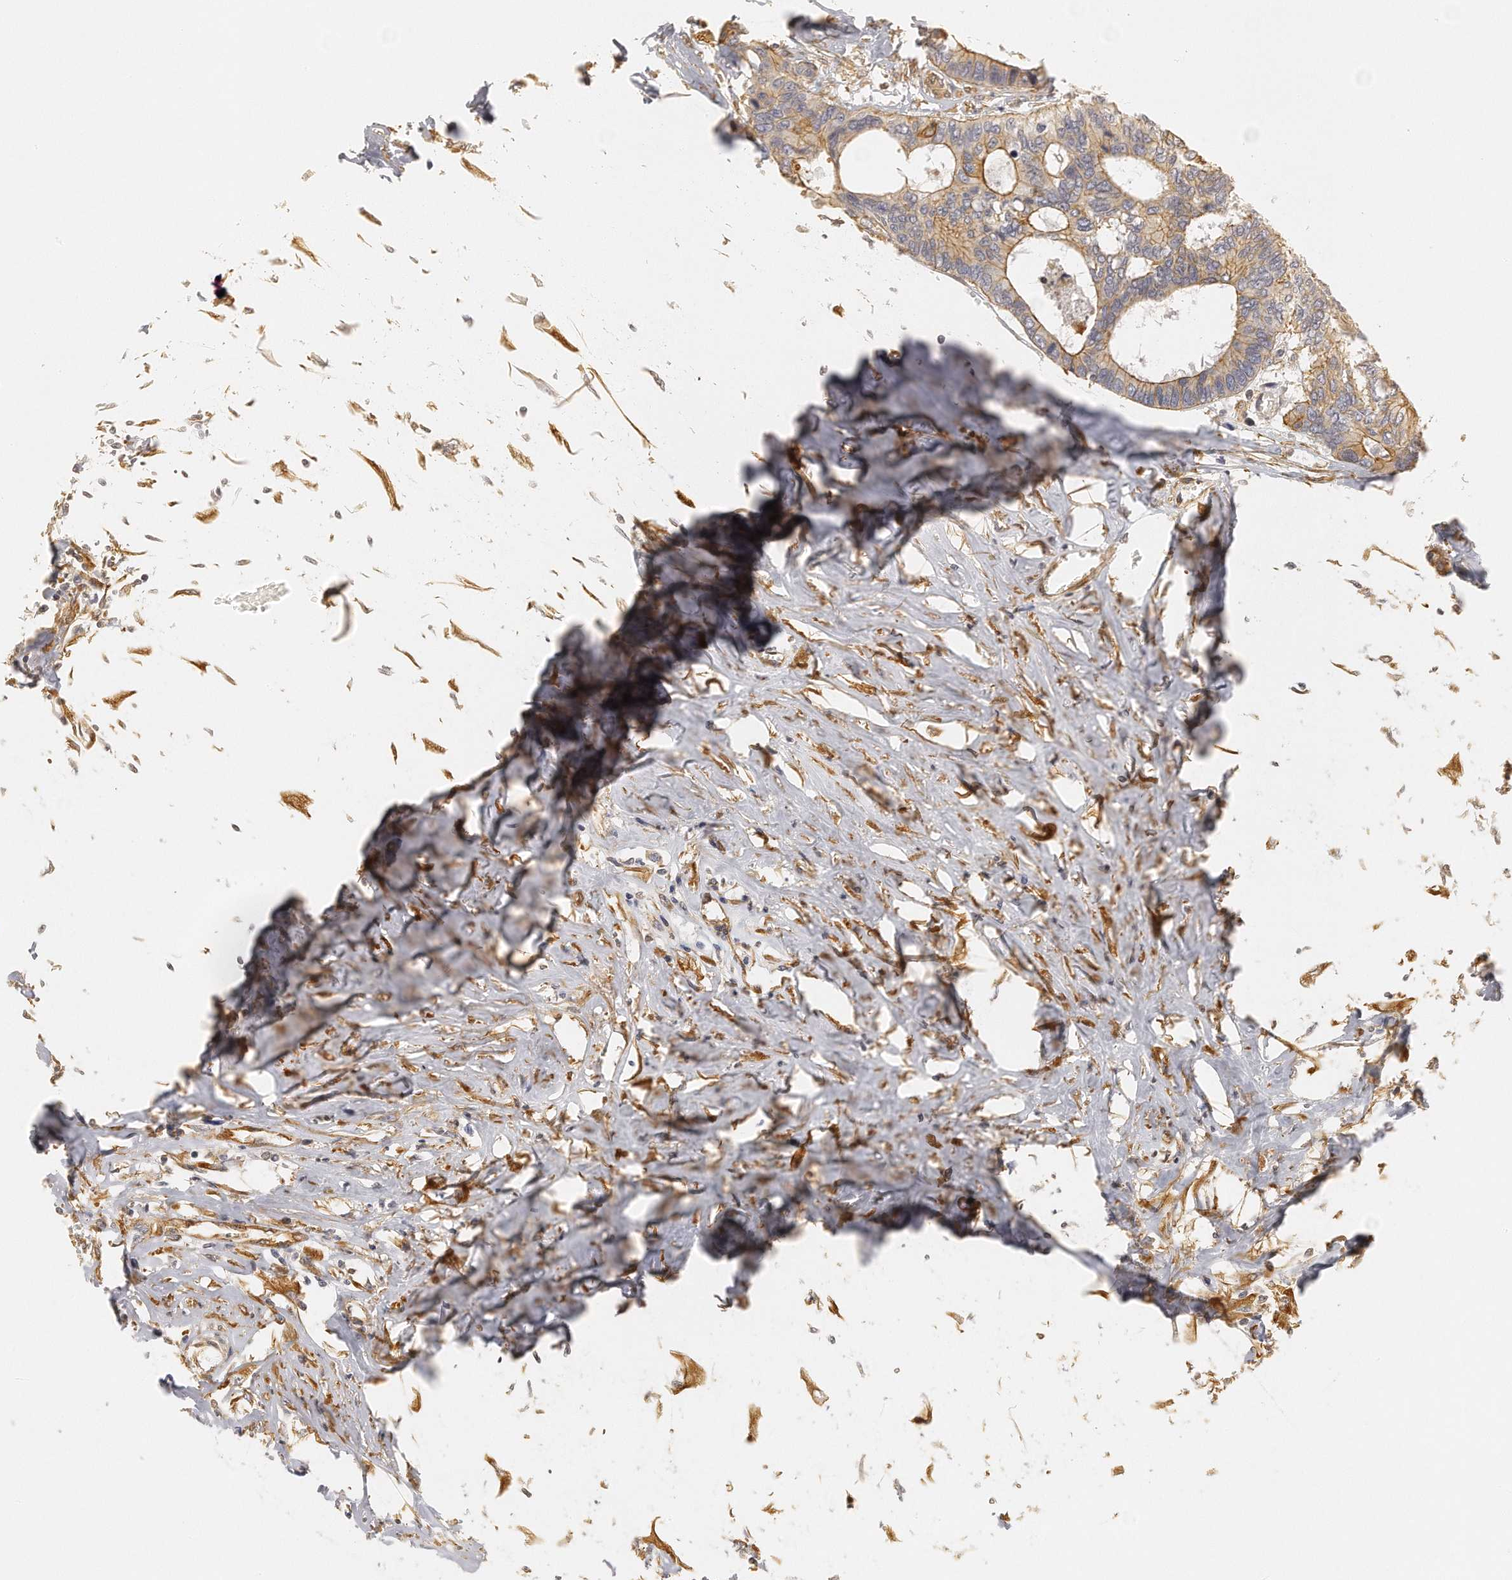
{"staining": {"intensity": "moderate", "quantity": ">75%", "location": "cytoplasmic/membranous"}, "tissue": "colorectal cancer", "cell_type": "Tumor cells", "image_type": "cancer", "snomed": [{"axis": "morphology", "description": "Adenocarcinoma, NOS"}, {"axis": "topography", "description": "Rectum"}], "caption": "Approximately >75% of tumor cells in colorectal cancer show moderate cytoplasmic/membranous protein expression as visualized by brown immunohistochemical staining.", "gene": "CHST7", "patient": {"sex": "male", "age": 55}}